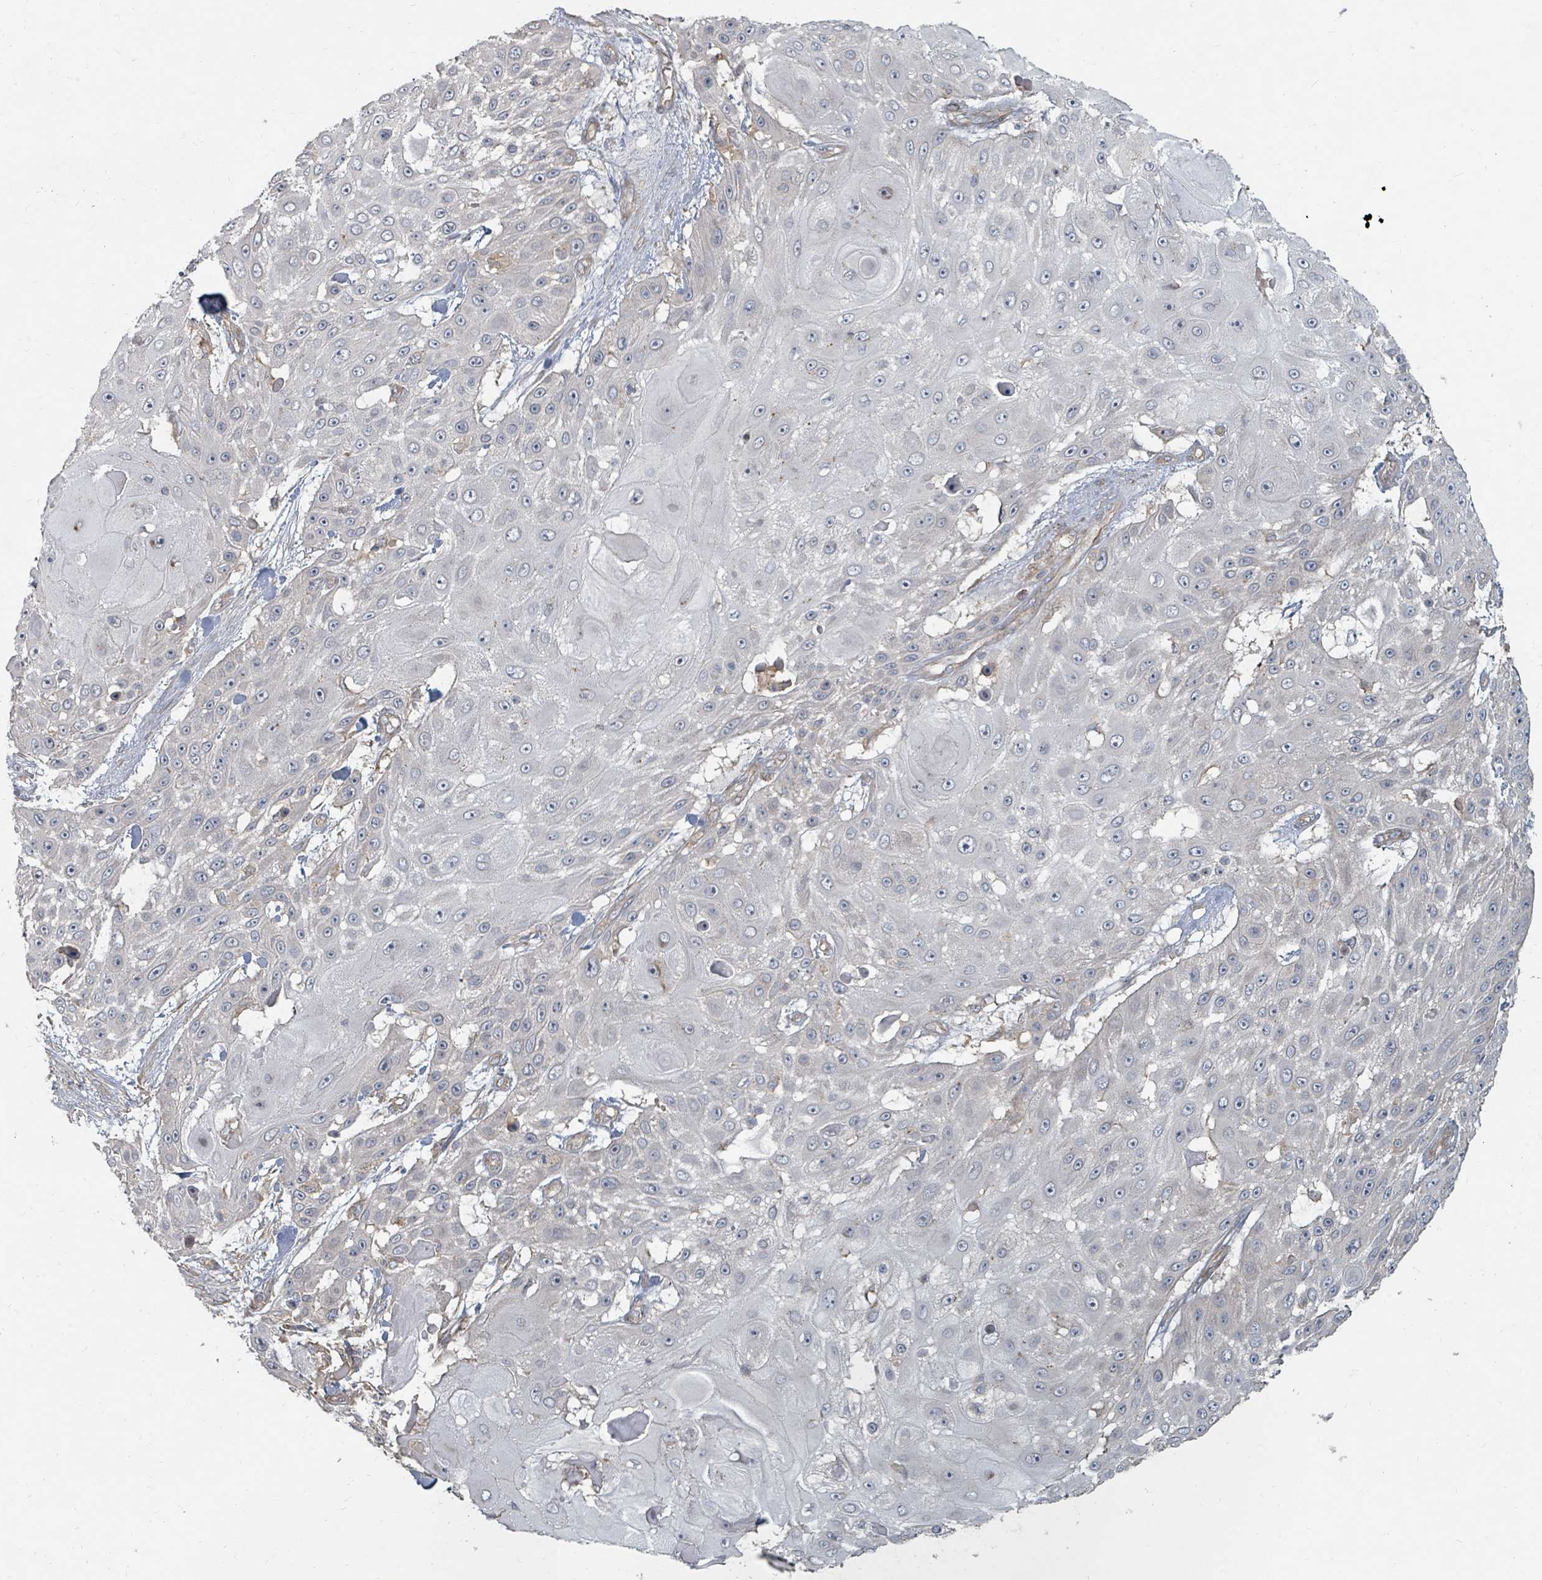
{"staining": {"intensity": "weak", "quantity": "<25%", "location": "cytoplasmic/membranous"}, "tissue": "skin cancer", "cell_type": "Tumor cells", "image_type": "cancer", "snomed": [{"axis": "morphology", "description": "Squamous cell carcinoma, NOS"}, {"axis": "topography", "description": "Skin"}], "caption": "Human skin squamous cell carcinoma stained for a protein using immunohistochemistry (IHC) shows no positivity in tumor cells.", "gene": "ARGFX", "patient": {"sex": "female", "age": 86}}